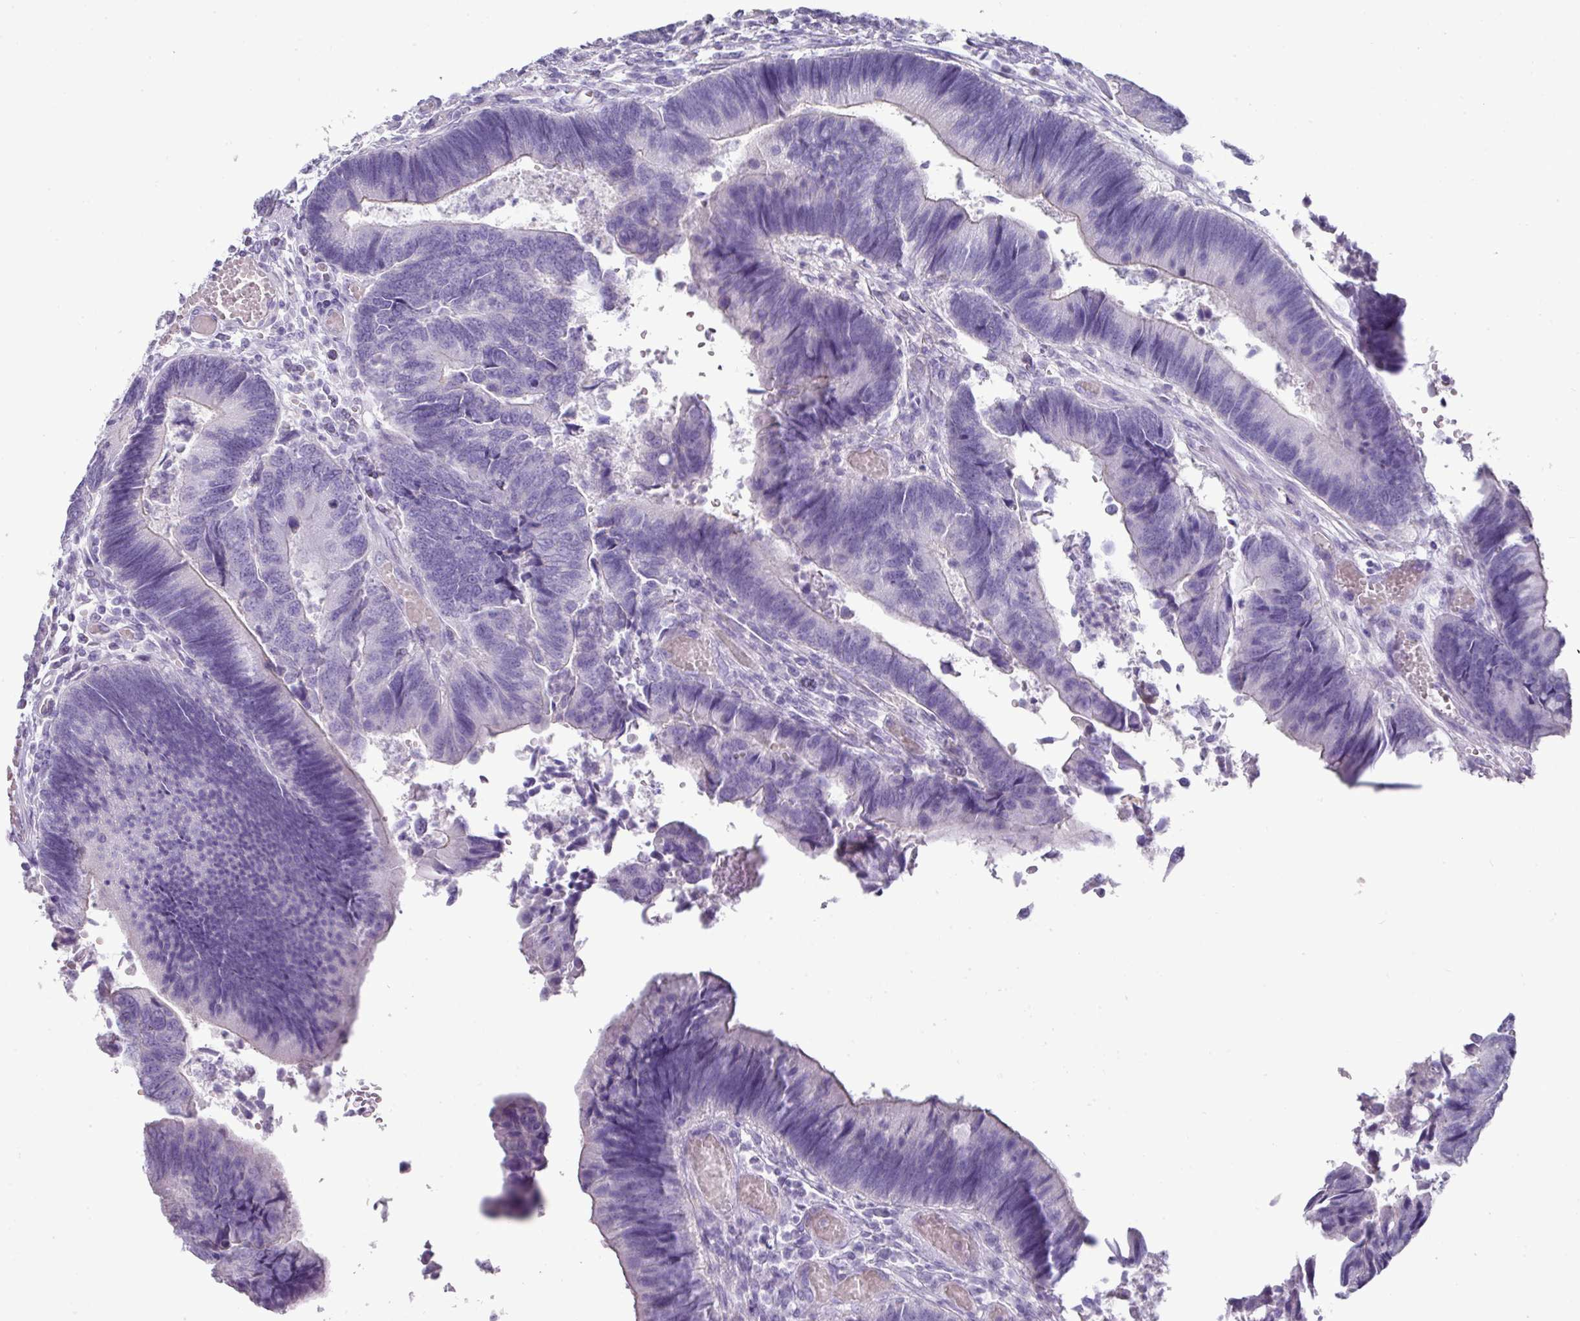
{"staining": {"intensity": "negative", "quantity": "none", "location": "none"}, "tissue": "colorectal cancer", "cell_type": "Tumor cells", "image_type": "cancer", "snomed": [{"axis": "morphology", "description": "Adenocarcinoma, NOS"}, {"axis": "topography", "description": "Colon"}], "caption": "This is a histopathology image of immunohistochemistry (IHC) staining of colorectal adenocarcinoma, which shows no staining in tumor cells.", "gene": "GSTA3", "patient": {"sex": "female", "age": 67}}